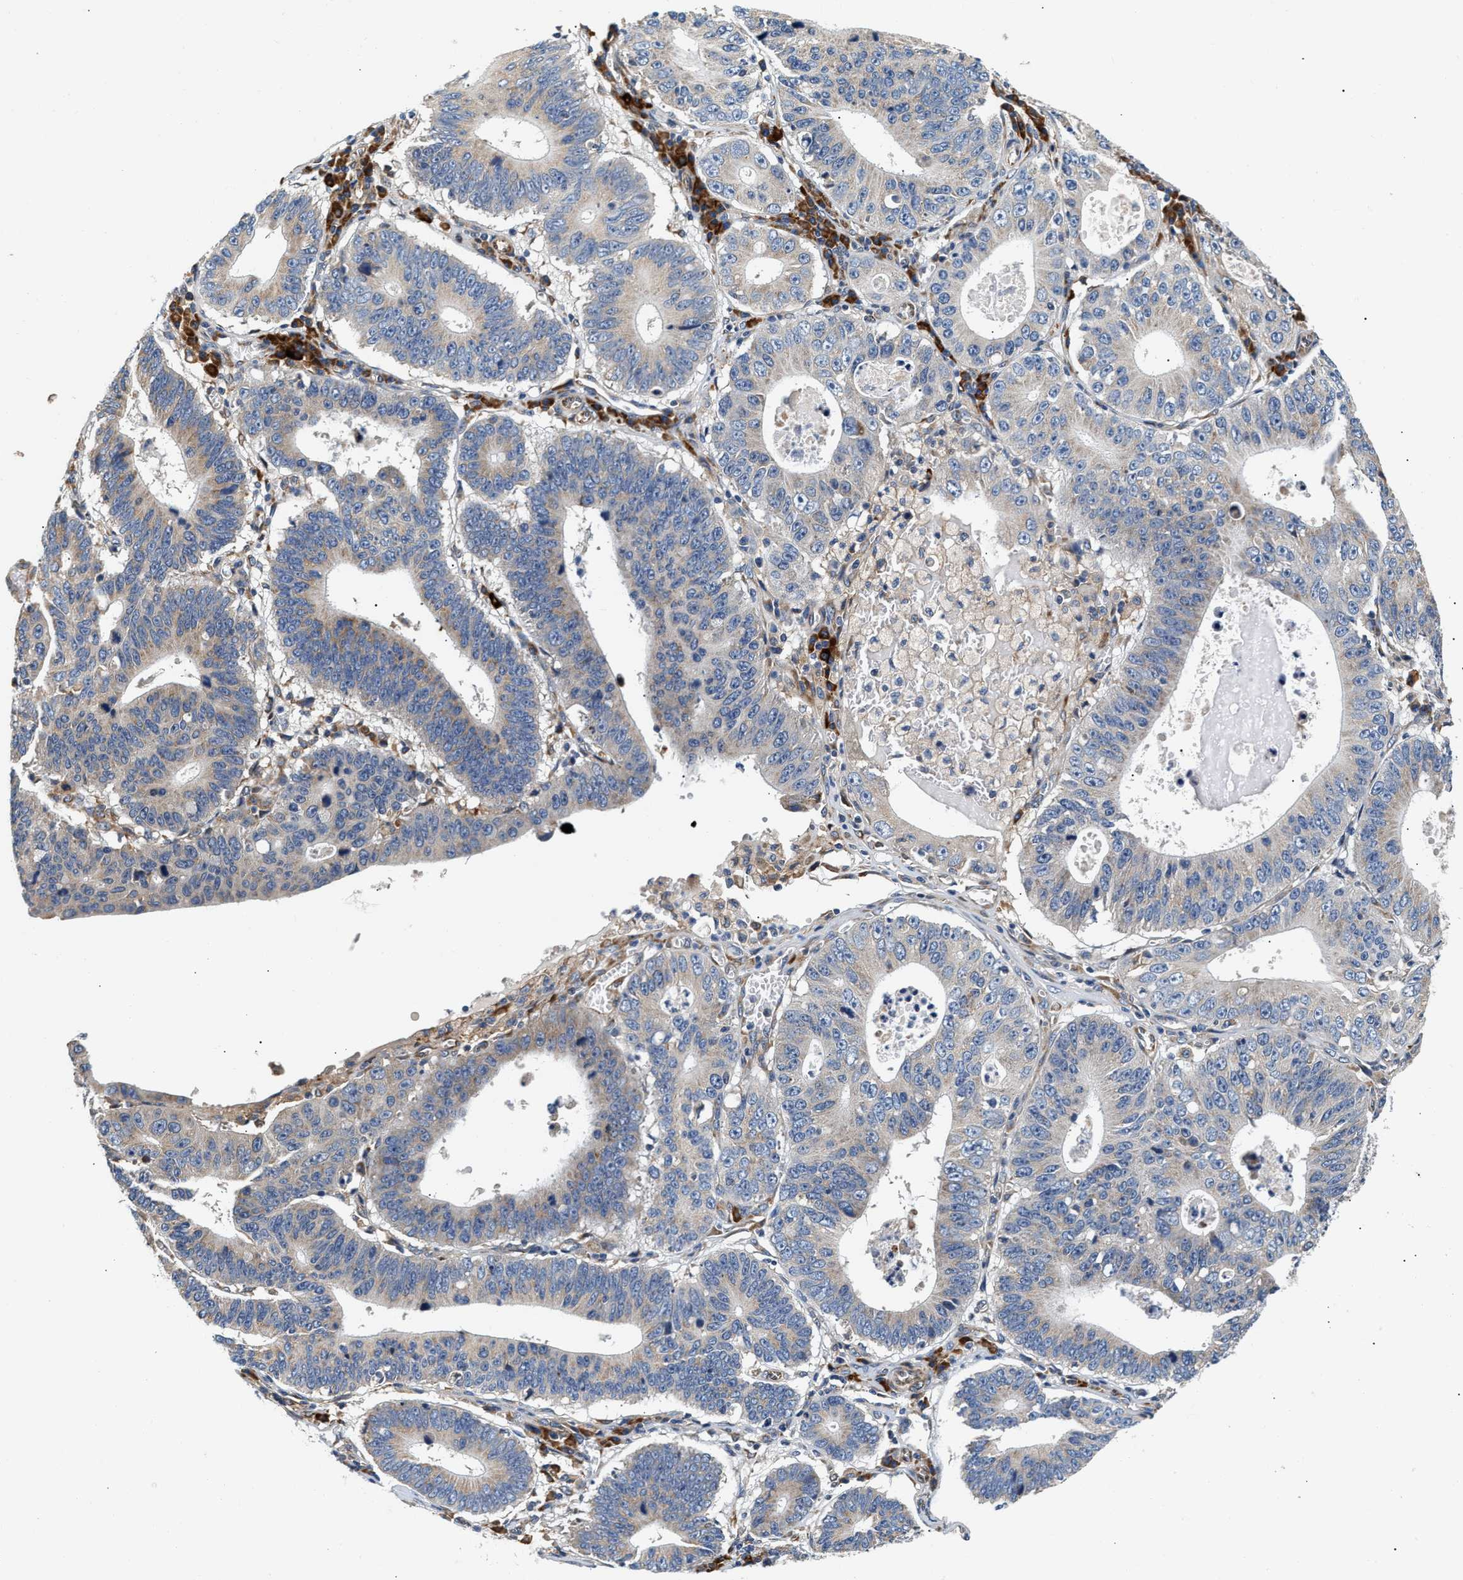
{"staining": {"intensity": "weak", "quantity": "<25%", "location": "cytoplasmic/membranous"}, "tissue": "stomach cancer", "cell_type": "Tumor cells", "image_type": "cancer", "snomed": [{"axis": "morphology", "description": "Adenocarcinoma, NOS"}, {"axis": "topography", "description": "Stomach"}], "caption": "Immunohistochemistry (IHC) micrograph of neoplastic tissue: human adenocarcinoma (stomach) stained with DAB (3,3'-diaminobenzidine) exhibits no significant protein staining in tumor cells.", "gene": "IFT74", "patient": {"sex": "male", "age": 59}}